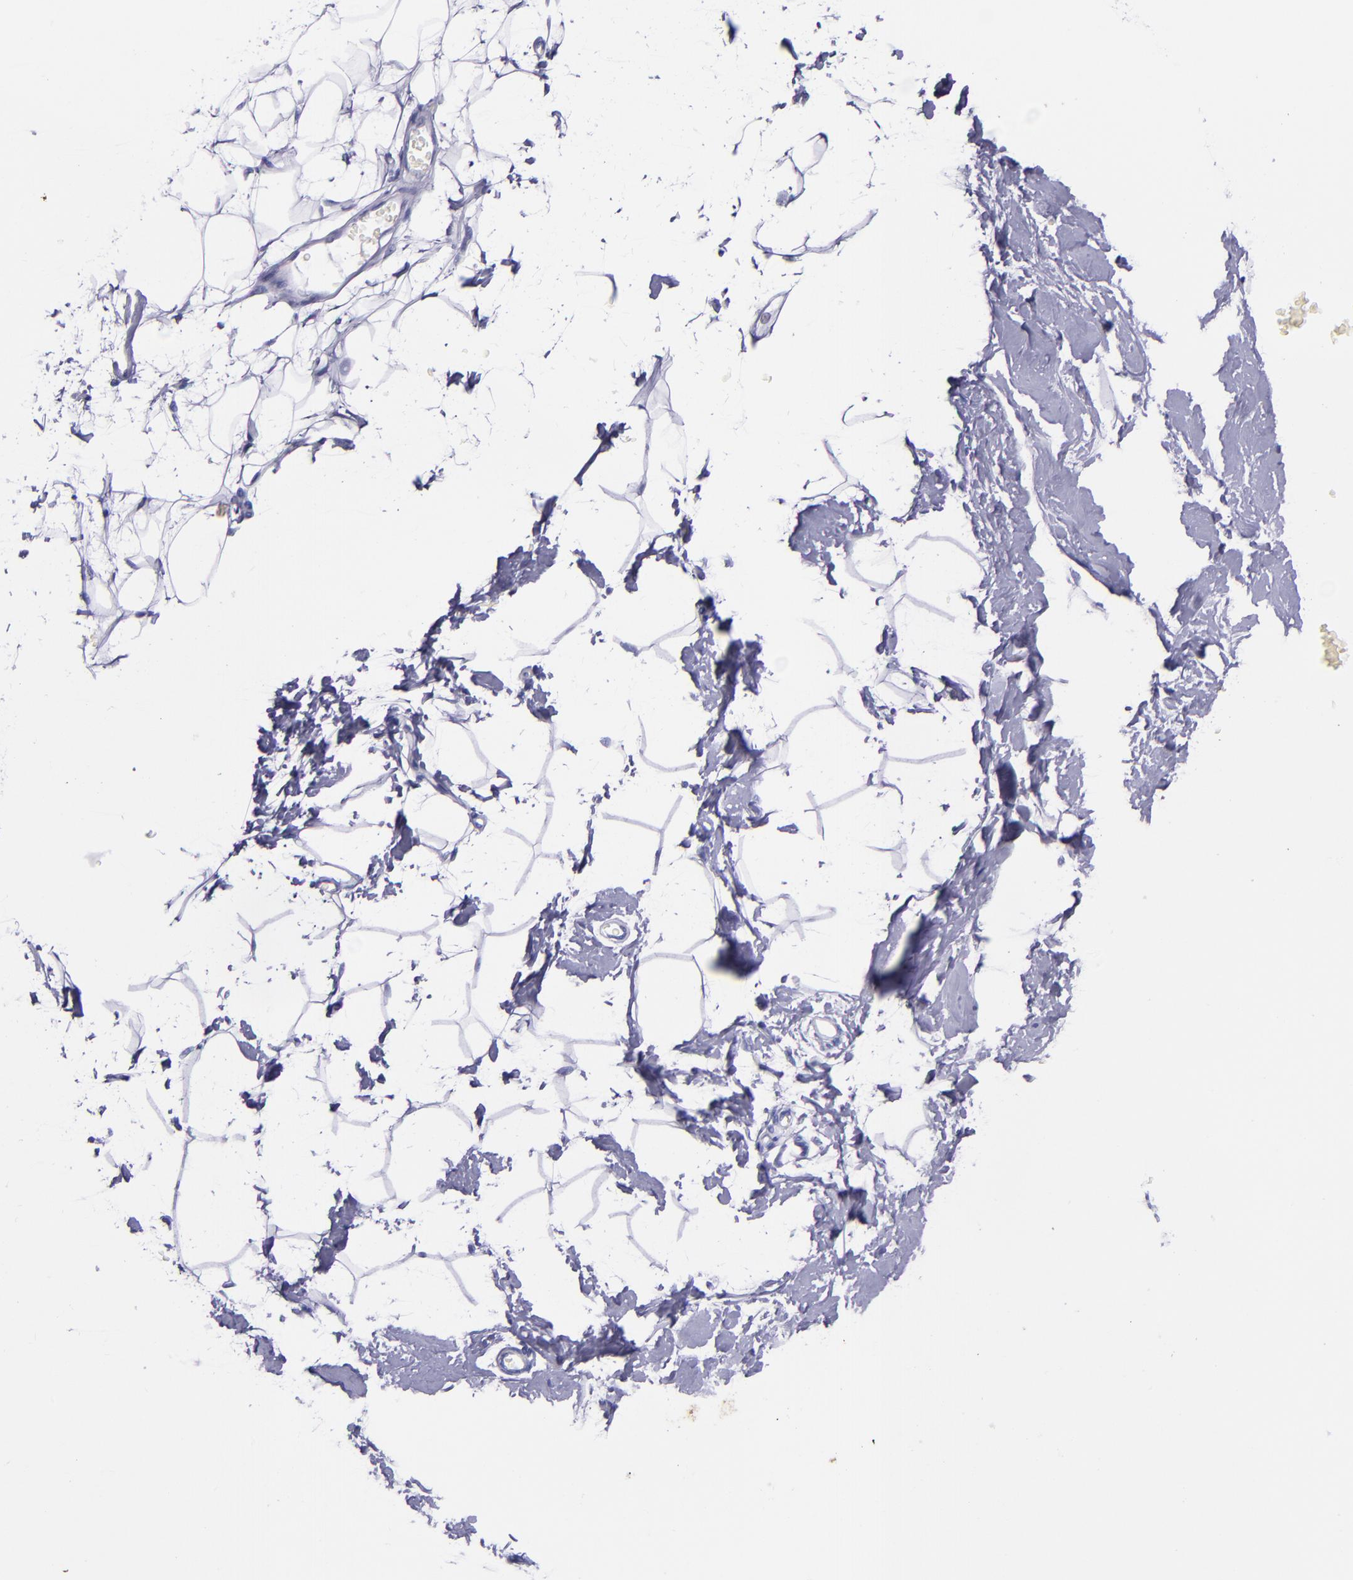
{"staining": {"intensity": "negative", "quantity": "none", "location": "none"}, "tissue": "breast", "cell_type": "Adipocytes", "image_type": "normal", "snomed": [{"axis": "morphology", "description": "Normal tissue, NOS"}, {"axis": "topography", "description": "Breast"}], "caption": "Immunohistochemistry of benign breast reveals no expression in adipocytes. Nuclei are stained in blue.", "gene": "KRT4", "patient": {"sex": "female", "age": 23}}